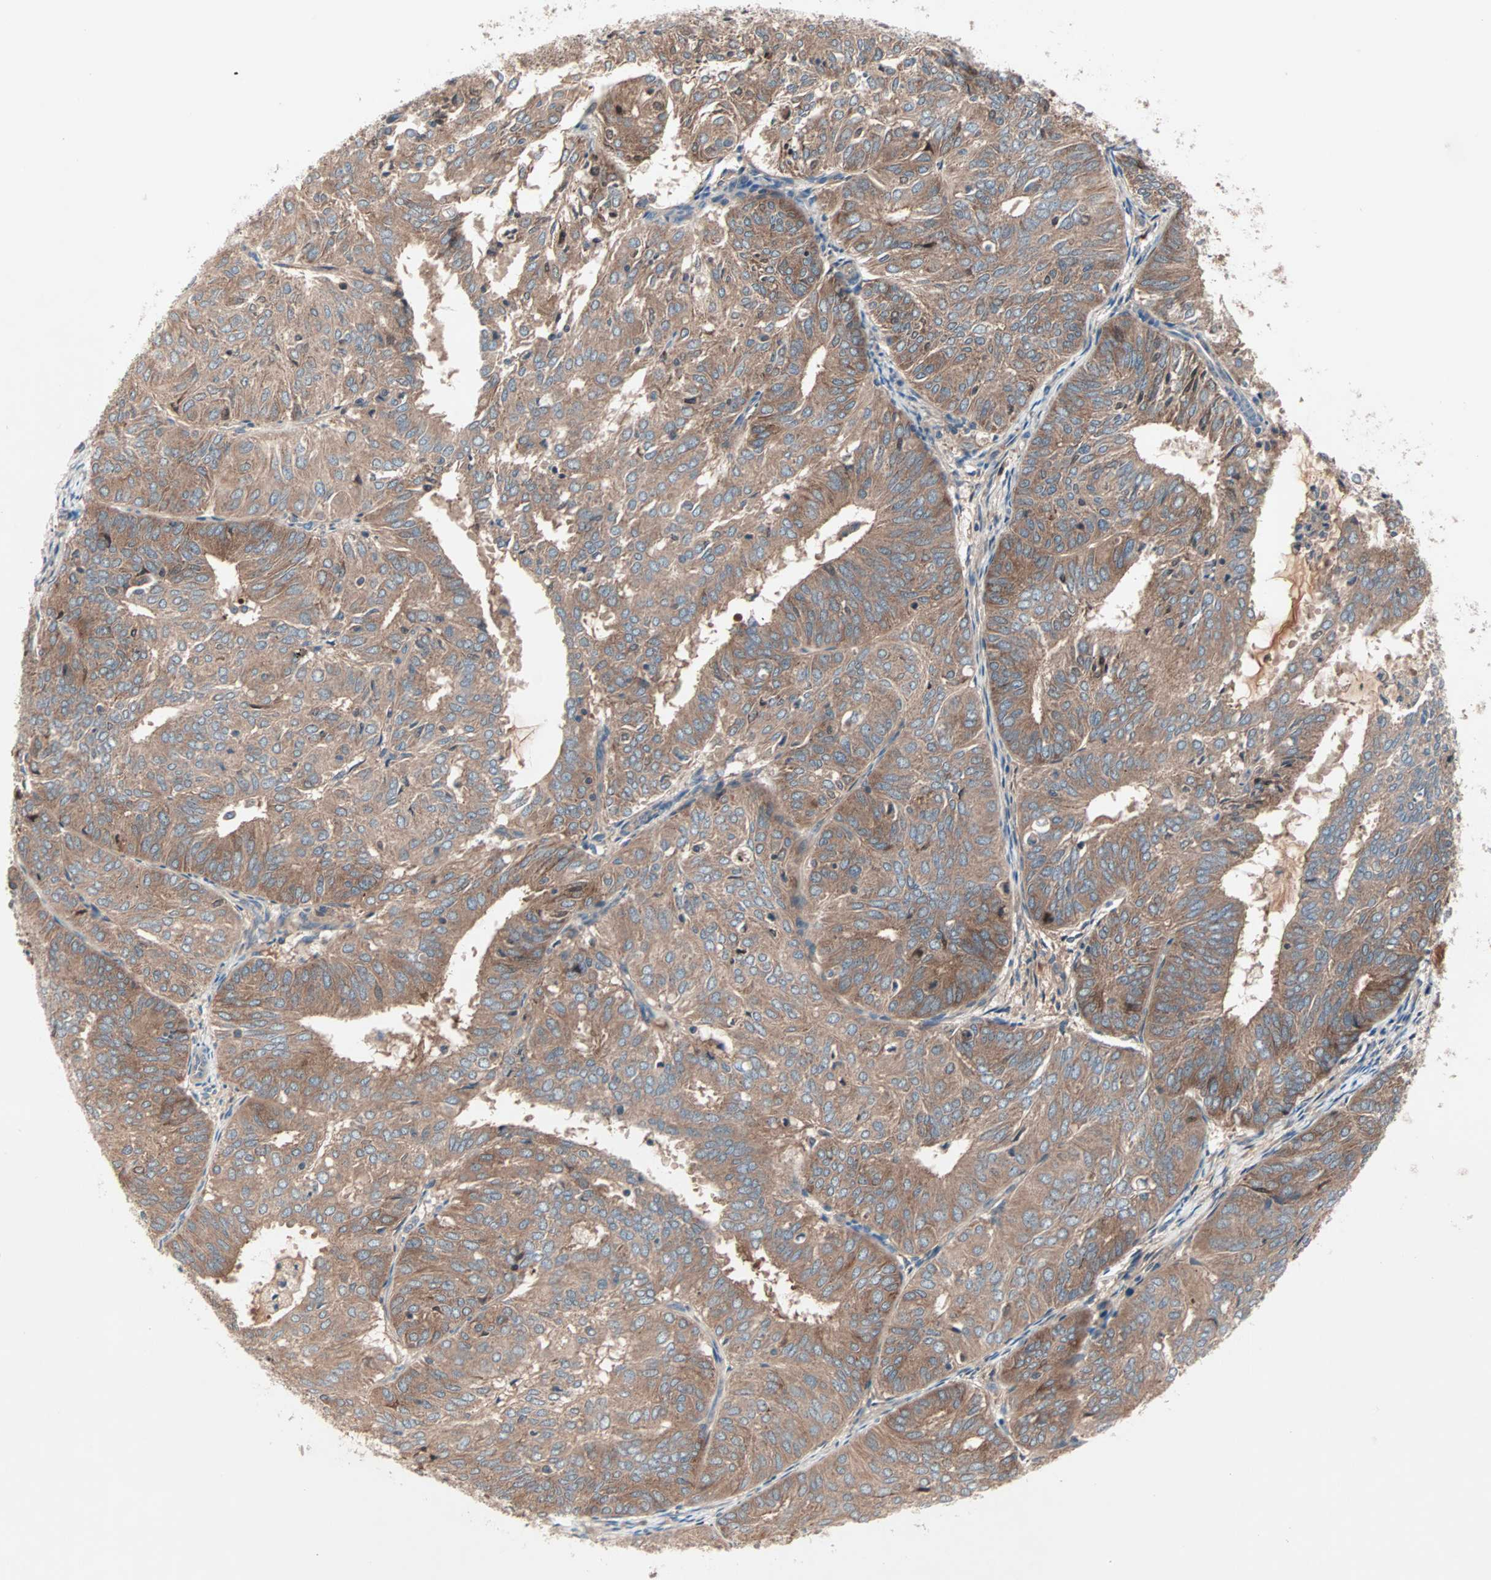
{"staining": {"intensity": "moderate", "quantity": ">75%", "location": "cytoplasmic/membranous"}, "tissue": "endometrial cancer", "cell_type": "Tumor cells", "image_type": "cancer", "snomed": [{"axis": "morphology", "description": "Adenocarcinoma, NOS"}, {"axis": "topography", "description": "Uterus"}], "caption": "Adenocarcinoma (endometrial) stained with a brown dye displays moderate cytoplasmic/membranous positive expression in about >75% of tumor cells.", "gene": "CAD", "patient": {"sex": "female", "age": 60}}